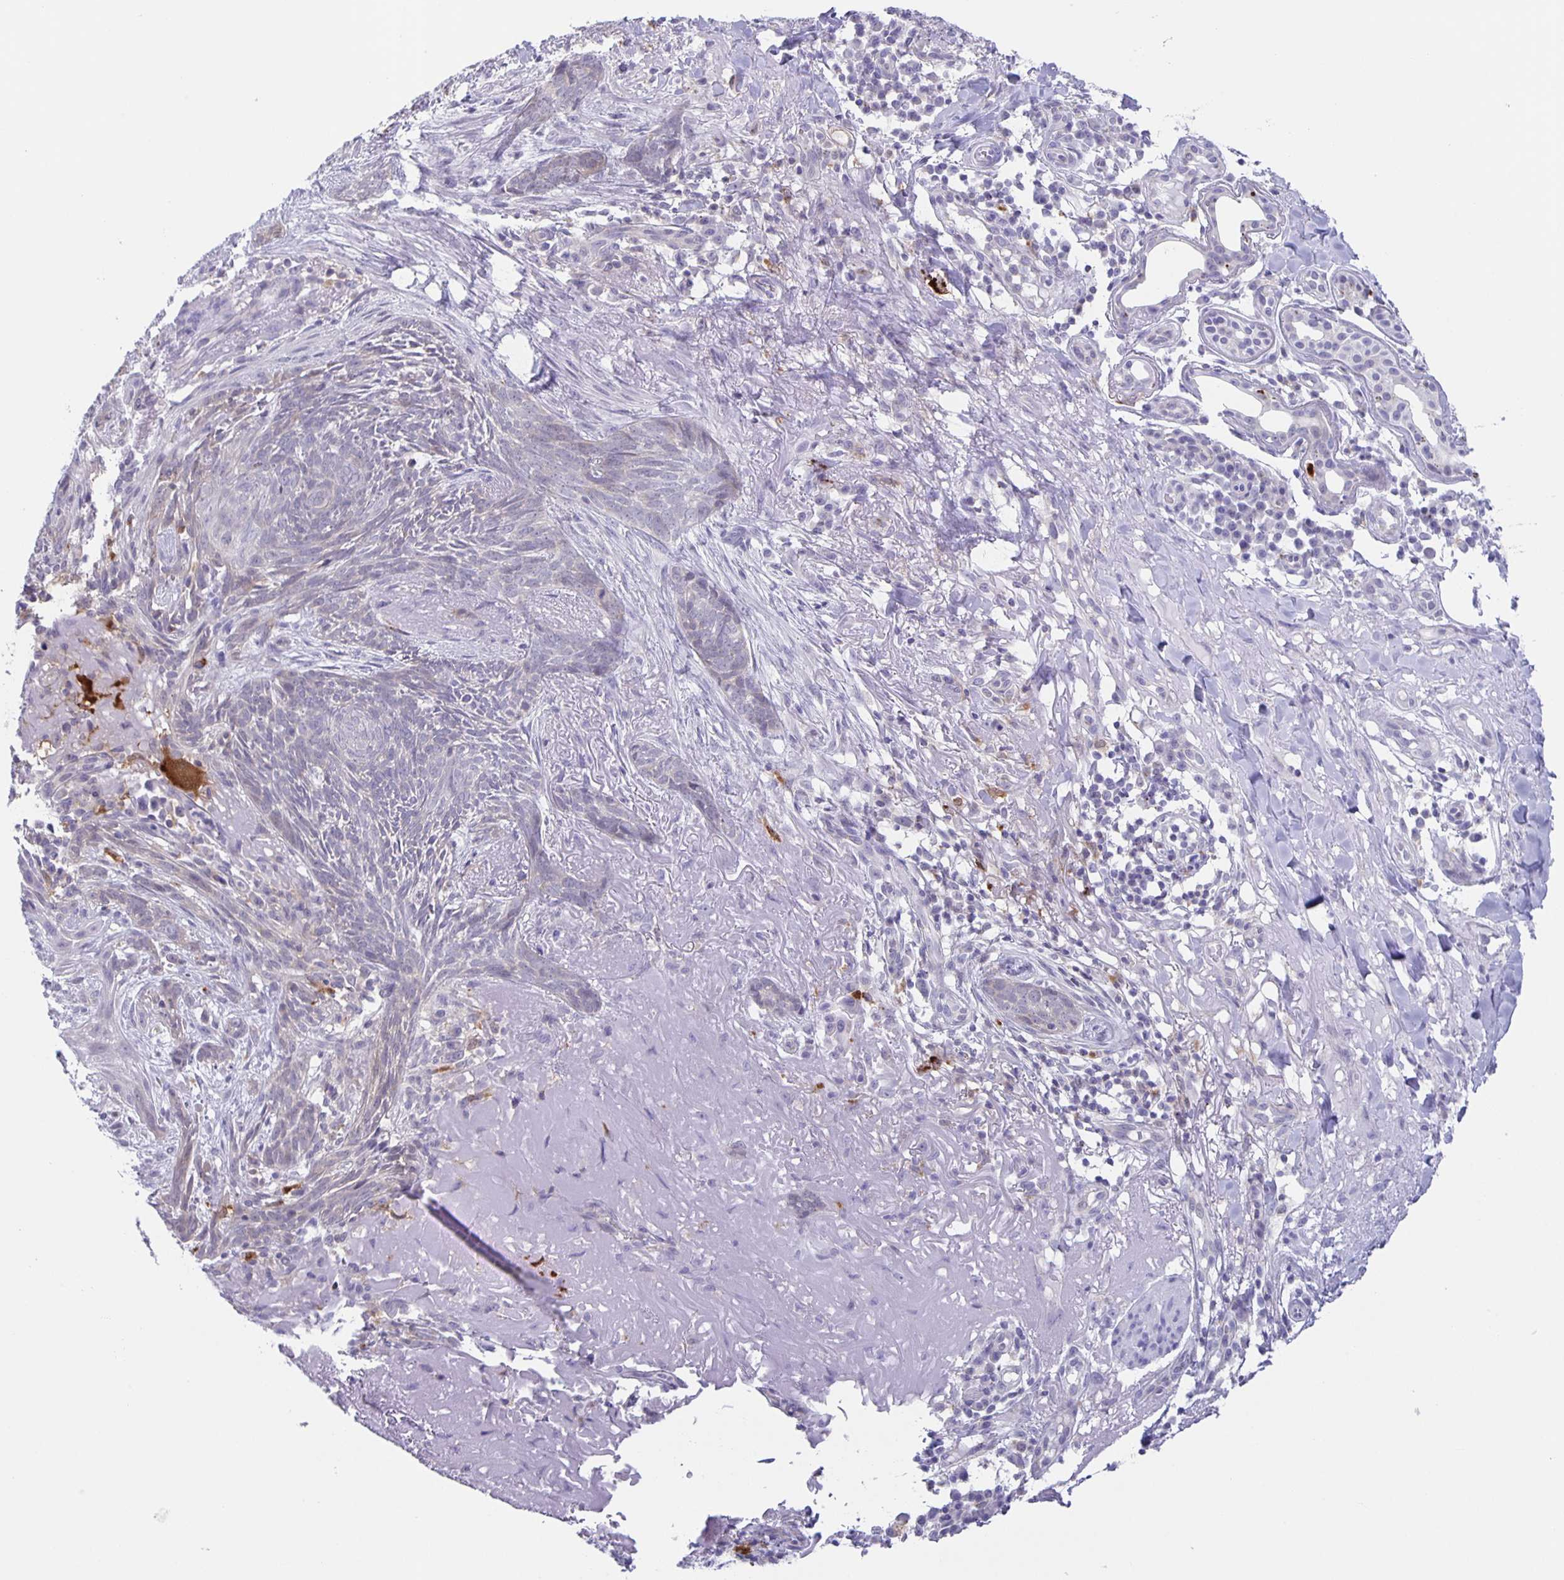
{"staining": {"intensity": "negative", "quantity": "none", "location": "none"}, "tissue": "skin cancer", "cell_type": "Tumor cells", "image_type": "cancer", "snomed": [{"axis": "morphology", "description": "Basal cell carcinoma"}, {"axis": "topography", "description": "Skin"}], "caption": "Protein analysis of skin basal cell carcinoma demonstrates no significant staining in tumor cells. Nuclei are stained in blue.", "gene": "LIPA", "patient": {"sex": "female", "age": 93}}